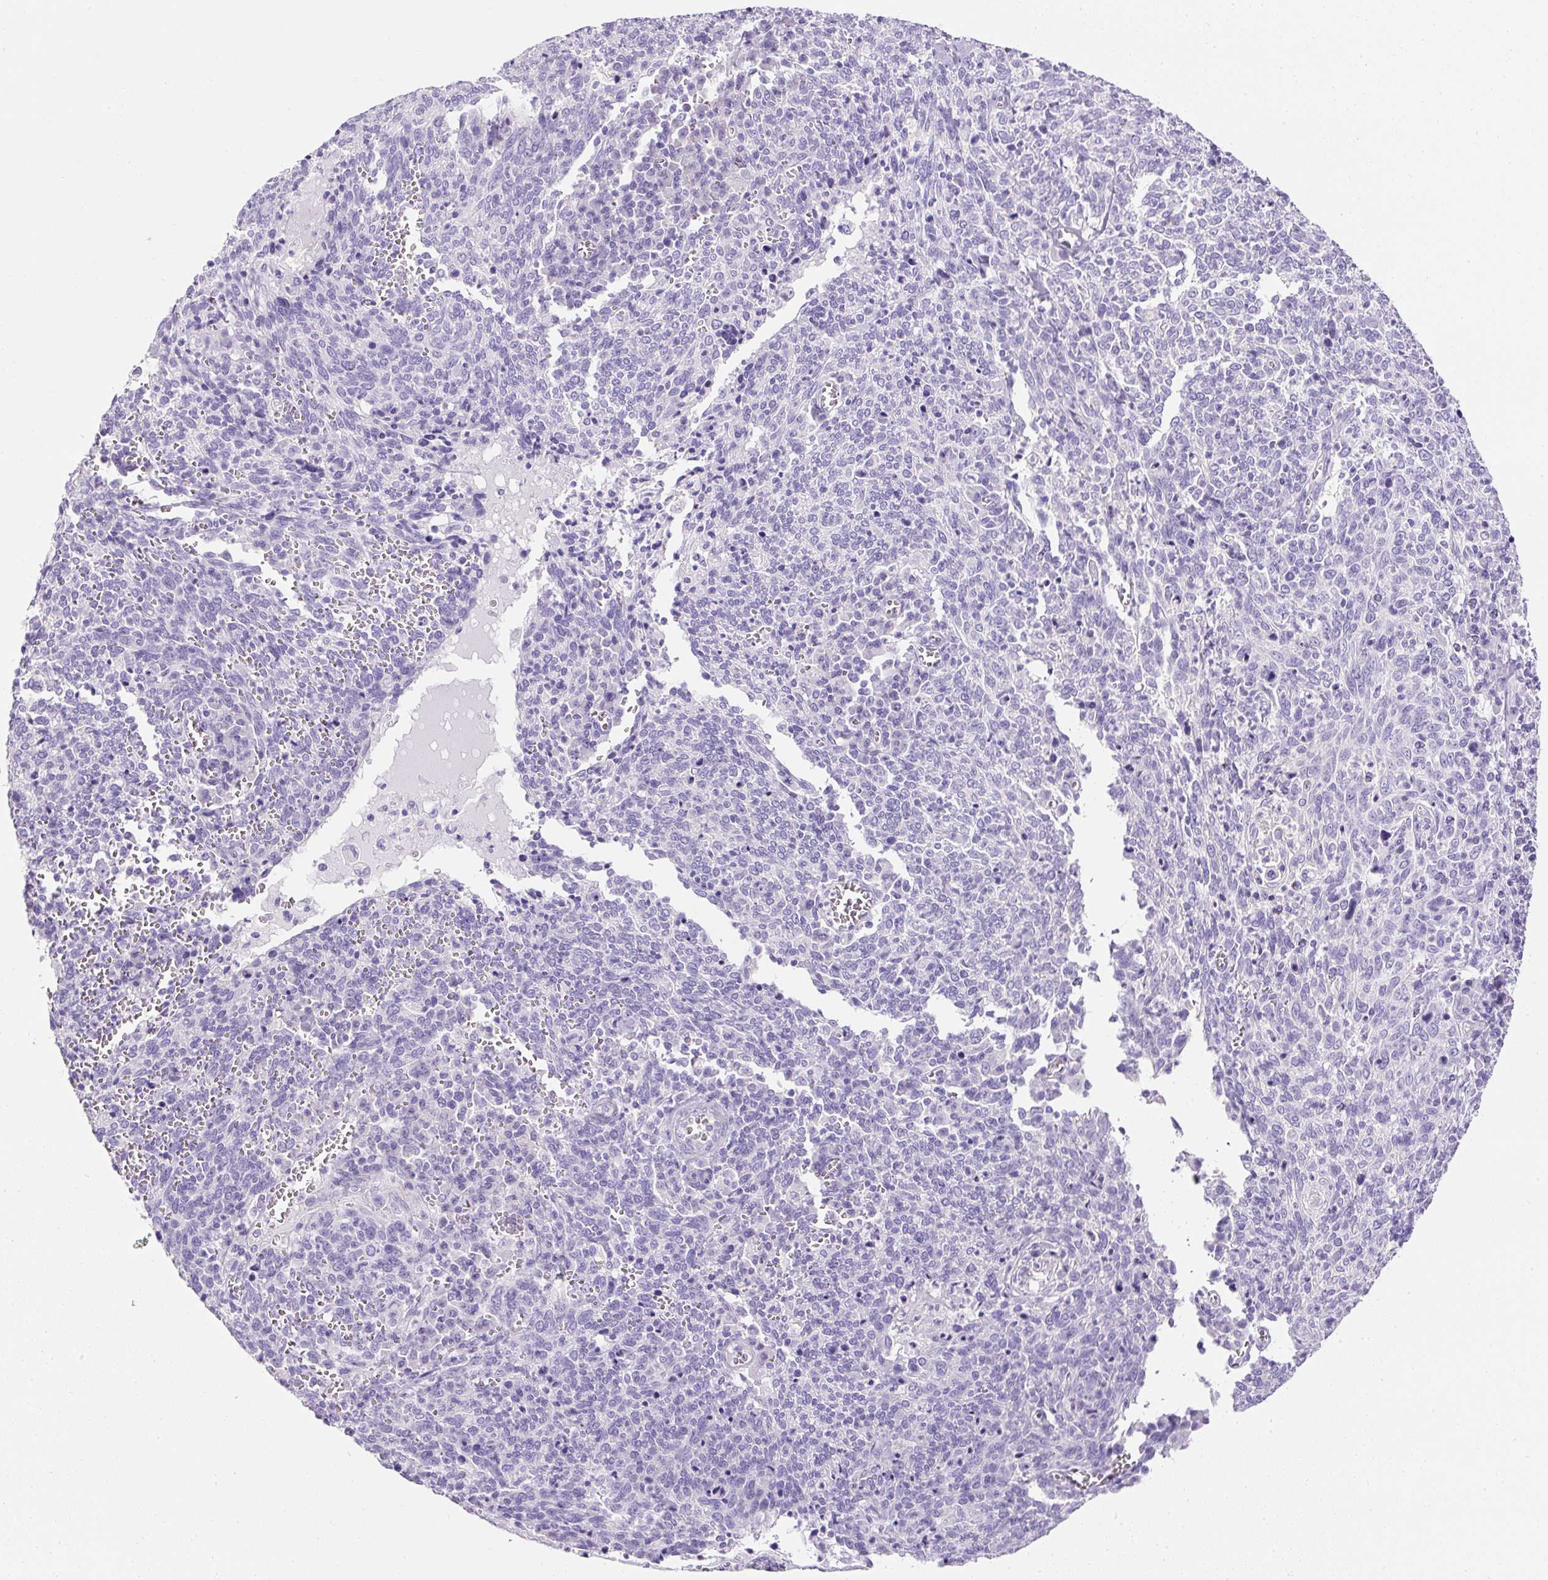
{"staining": {"intensity": "negative", "quantity": "none", "location": "none"}, "tissue": "cervical cancer", "cell_type": "Tumor cells", "image_type": "cancer", "snomed": [{"axis": "morphology", "description": "Squamous cell carcinoma, NOS"}, {"axis": "topography", "description": "Cervix"}], "caption": "An image of cervical cancer stained for a protein shows no brown staining in tumor cells.", "gene": "C2CD4C", "patient": {"sex": "female", "age": 46}}